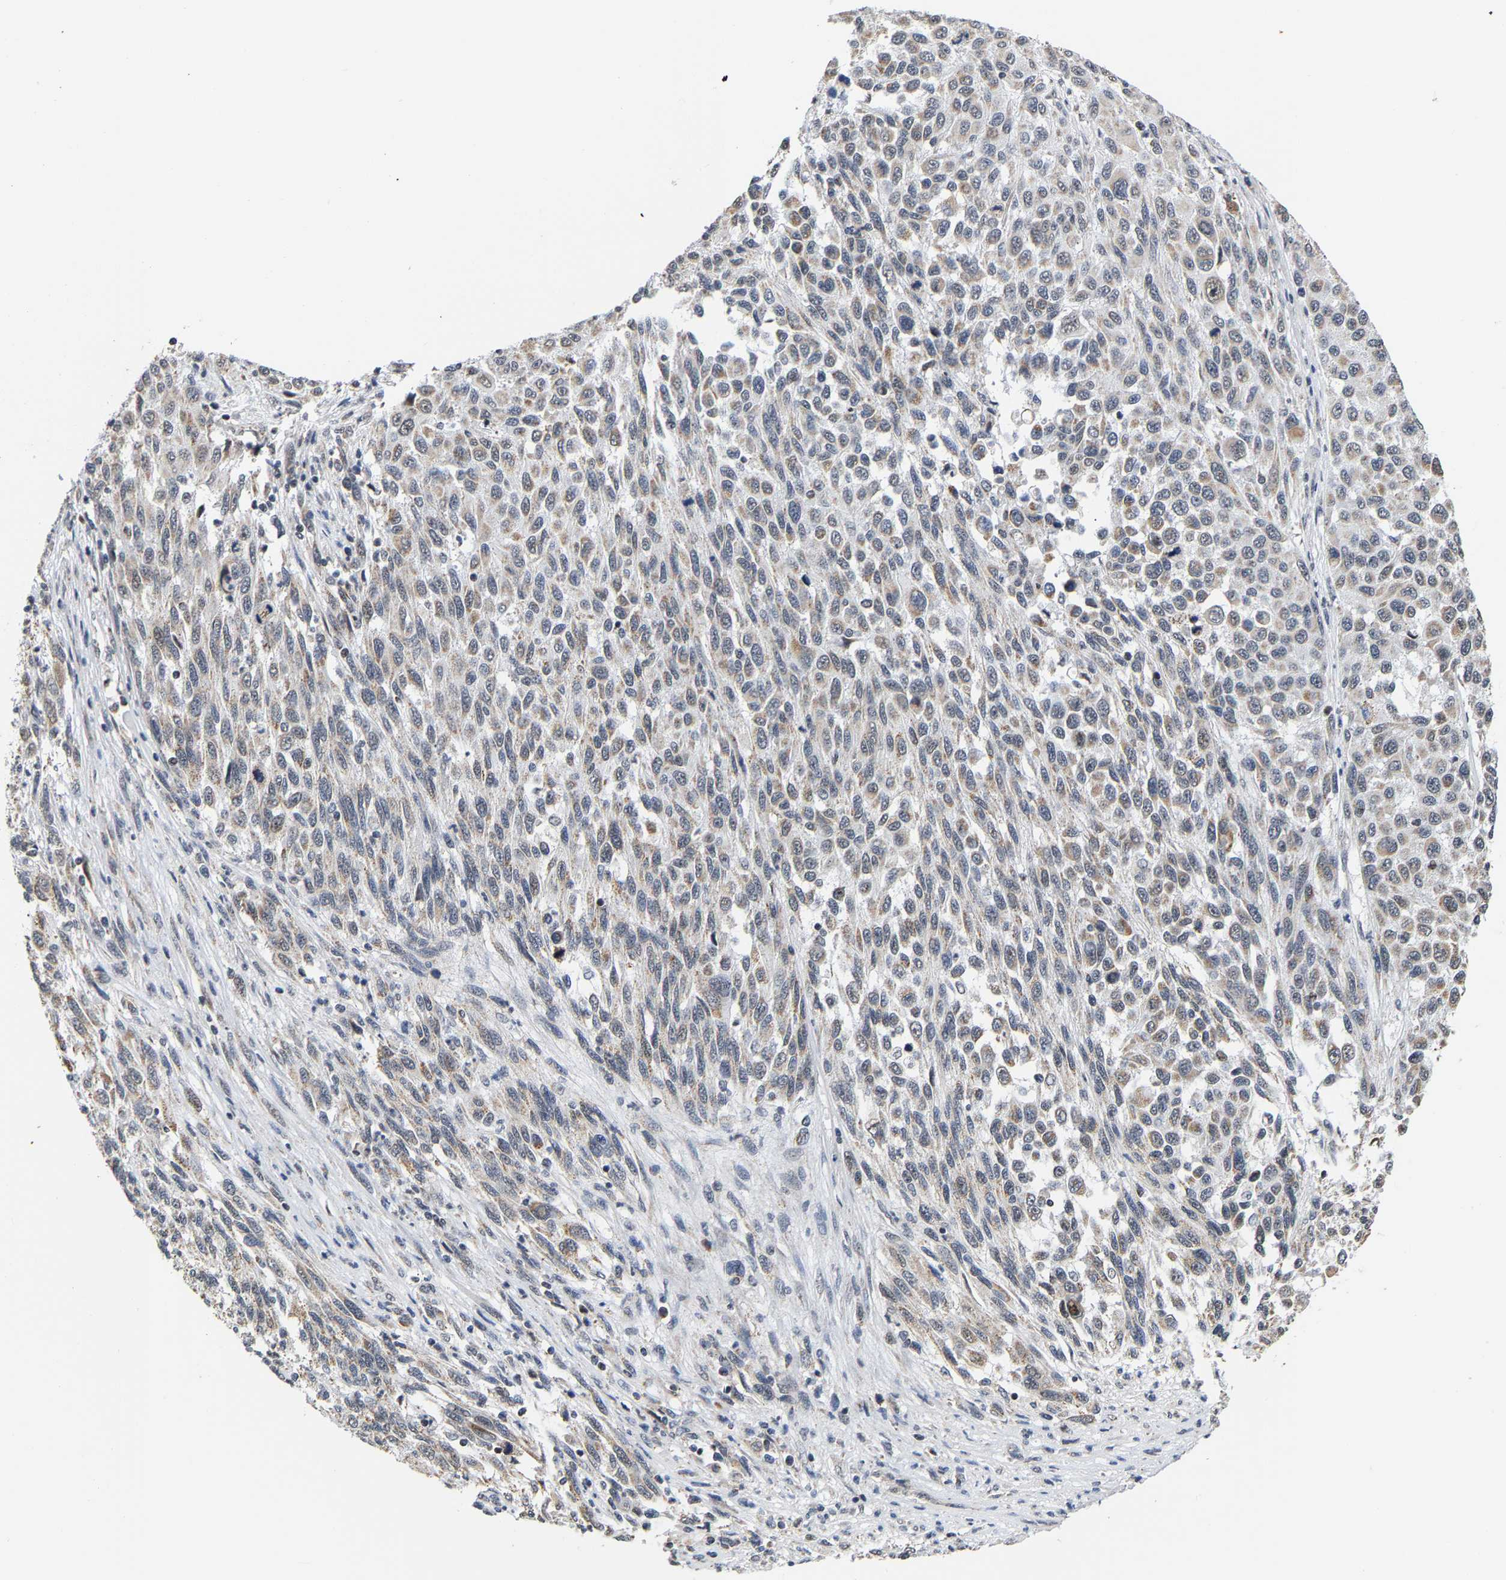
{"staining": {"intensity": "weak", "quantity": ">75%", "location": "cytoplasmic/membranous"}, "tissue": "melanoma", "cell_type": "Tumor cells", "image_type": "cancer", "snomed": [{"axis": "morphology", "description": "Malignant melanoma, Metastatic site"}, {"axis": "topography", "description": "Lymph node"}], "caption": "An immunohistochemistry (IHC) micrograph of tumor tissue is shown. Protein staining in brown labels weak cytoplasmic/membranous positivity in malignant melanoma (metastatic site) within tumor cells. (DAB (3,3'-diaminobenzidine) IHC with brightfield microscopy, high magnification).", "gene": "PCNT", "patient": {"sex": "male", "age": 61}}